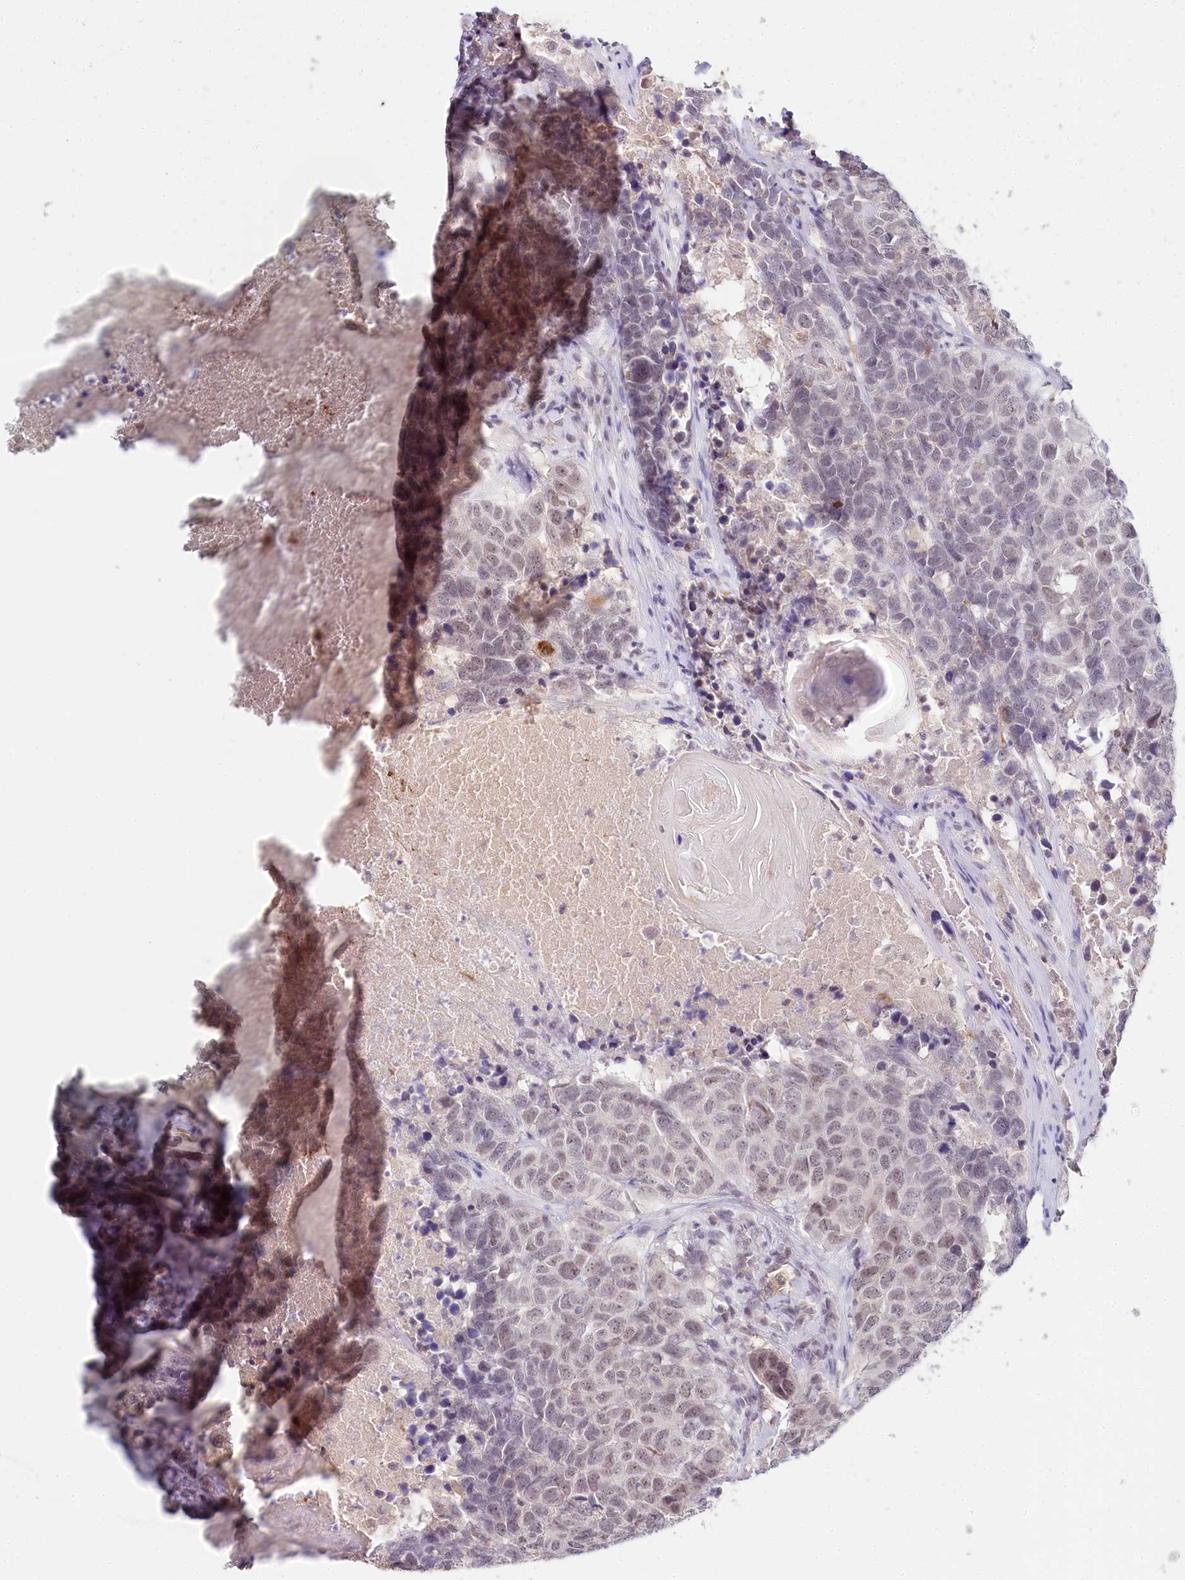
{"staining": {"intensity": "weak", "quantity": "25%-75%", "location": "nuclear"}, "tissue": "head and neck cancer", "cell_type": "Tumor cells", "image_type": "cancer", "snomed": [{"axis": "morphology", "description": "Squamous cell carcinoma, NOS"}, {"axis": "topography", "description": "Head-Neck"}], "caption": "Immunohistochemical staining of head and neck cancer exhibits low levels of weak nuclear expression in approximately 25%-75% of tumor cells.", "gene": "AMTN", "patient": {"sex": "male", "age": 66}}